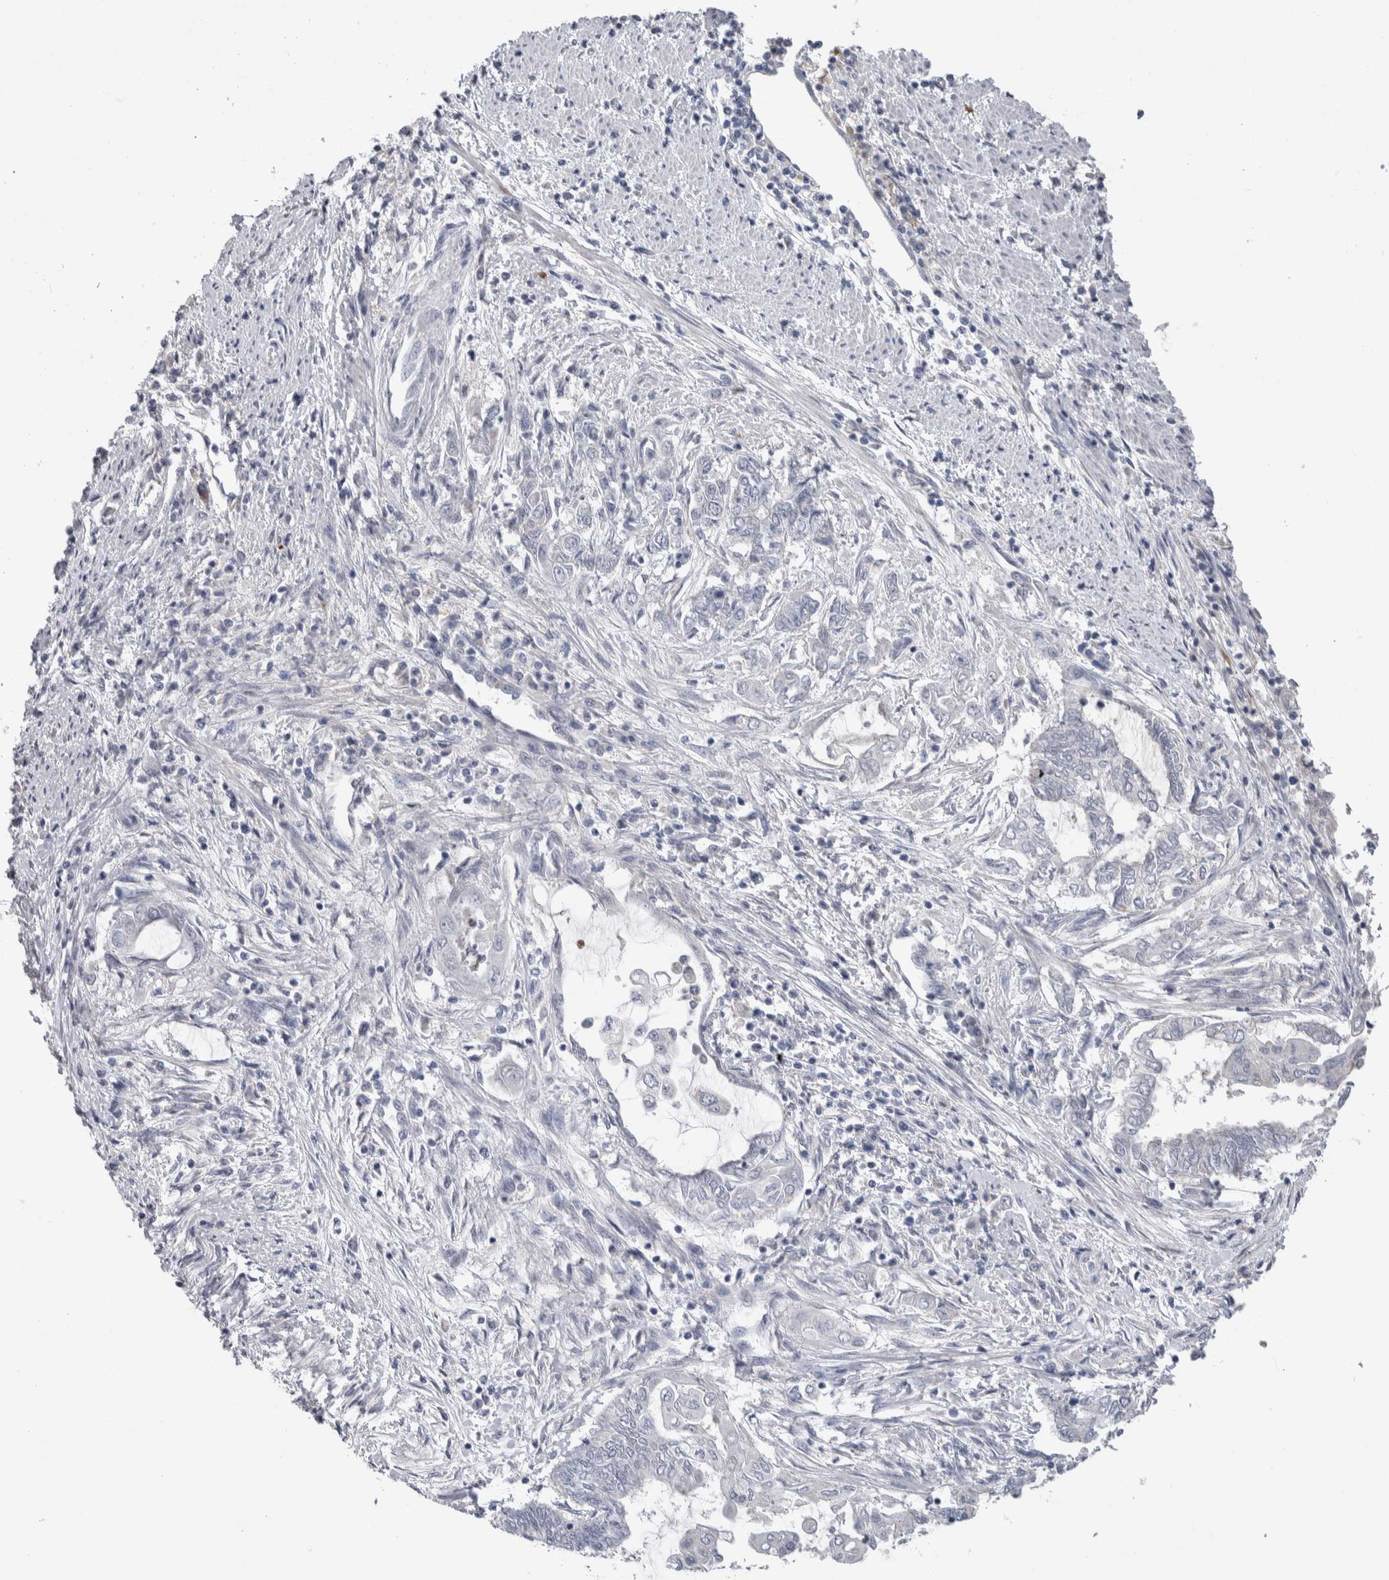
{"staining": {"intensity": "negative", "quantity": "none", "location": "none"}, "tissue": "endometrial cancer", "cell_type": "Tumor cells", "image_type": "cancer", "snomed": [{"axis": "morphology", "description": "Adenocarcinoma, NOS"}, {"axis": "topography", "description": "Uterus"}, {"axis": "topography", "description": "Endometrium"}], "caption": "Endometrial cancer (adenocarcinoma) was stained to show a protein in brown. There is no significant staining in tumor cells.", "gene": "TMEM102", "patient": {"sex": "female", "age": 70}}